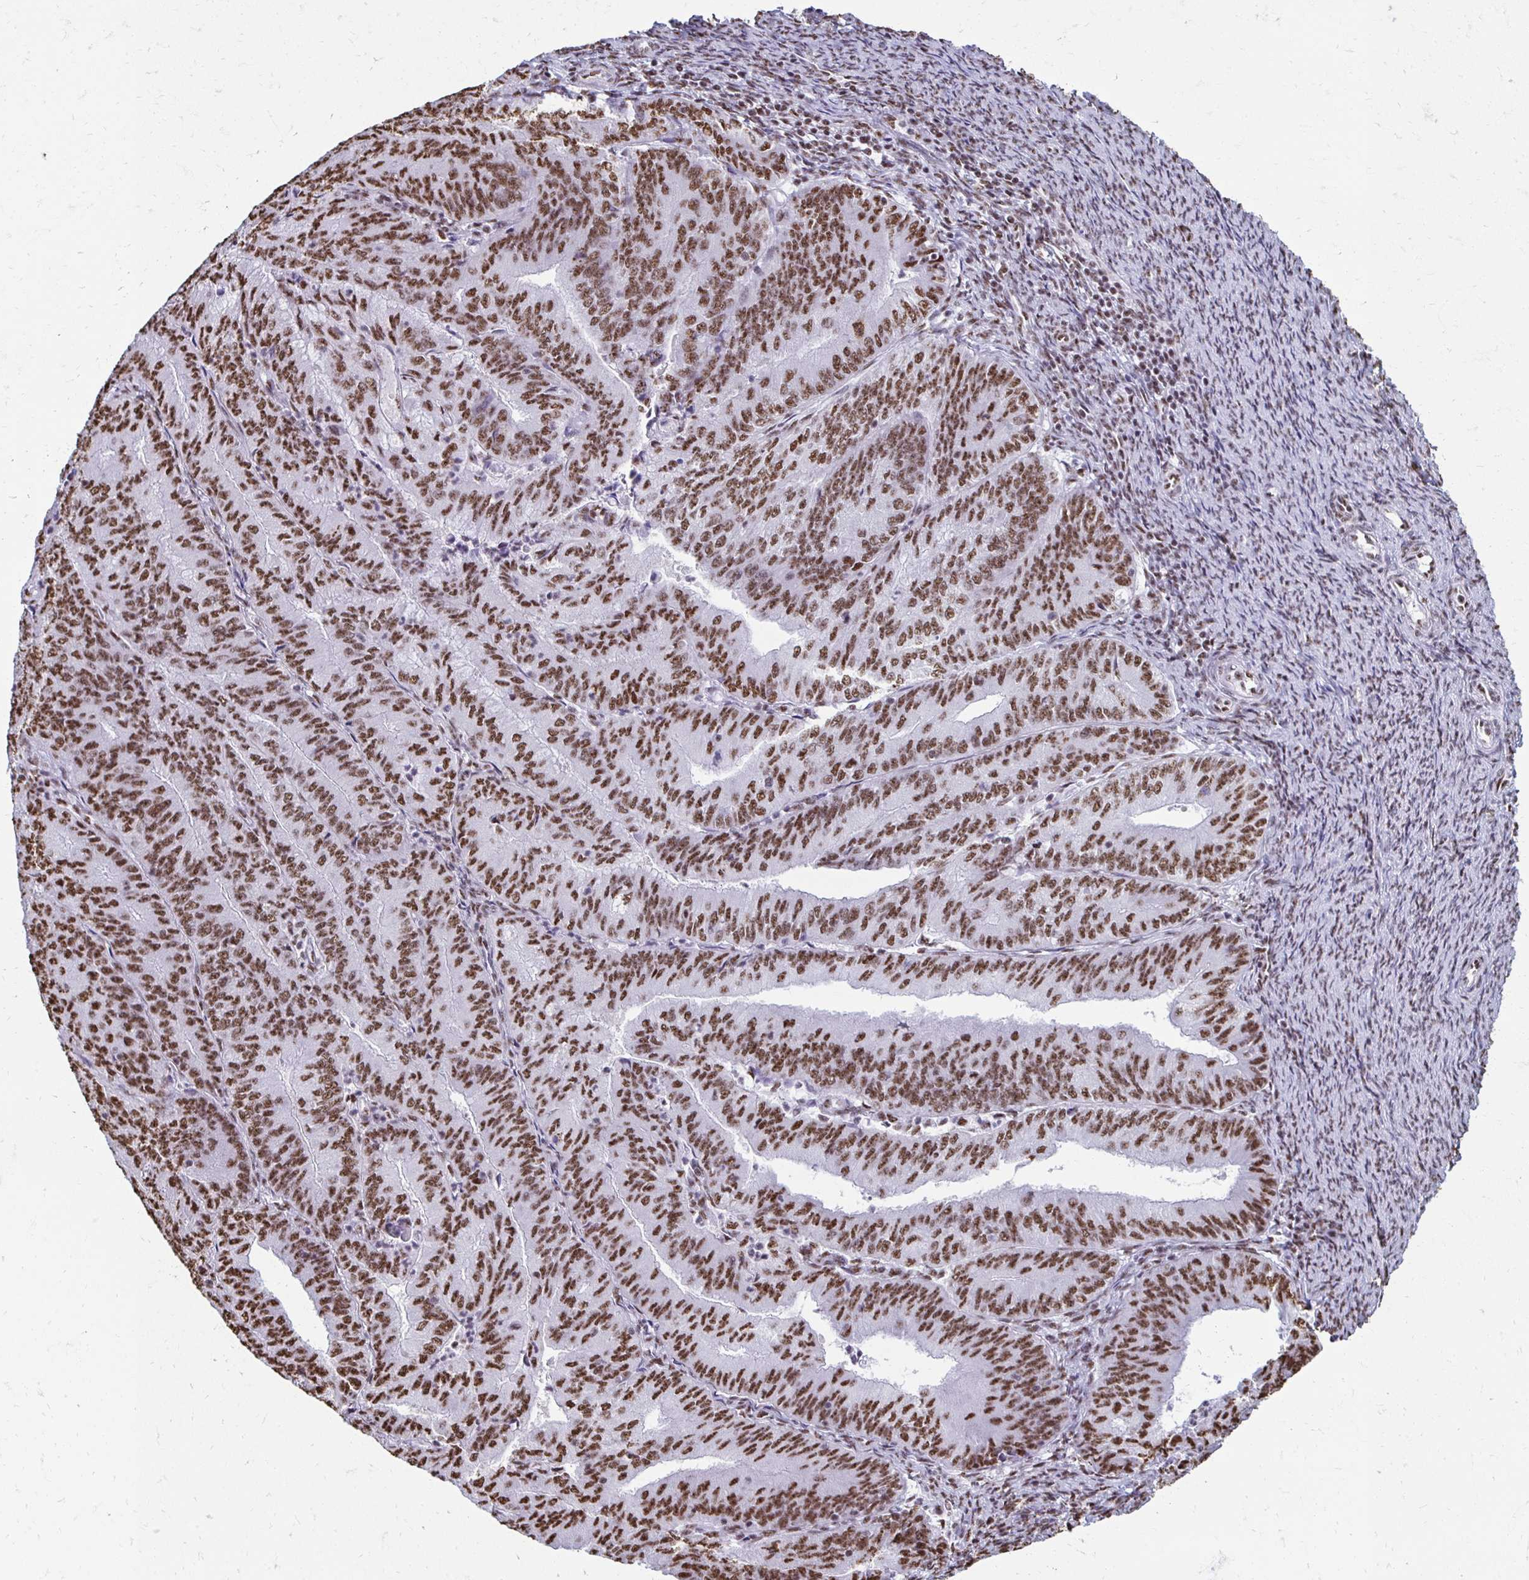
{"staining": {"intensity": "moderate", "quantity": ">75%", "location": "nuclear"}, "tissue": "endometrial cancer", "cell_type": "Tumor cells", "image_type": "cancer", "snomed": [{"axis": "morphology", "description": "Adenocarcinoma, NOS"}, {"axis": "topography", "description": "Endometrium"}], "caption": "High-magnification brightfield microscopy of endometrial cancer (adenocarcinoma) stained with DAB (3,3'-diaminobenzidine) (brown) and counterstained with hematoxylin (blue). tumor cells exhibit moderate nuclear expression is seen in about>75% of cells. The staining is performed using DAB brown chromogen to label protein expression. The nuclei are counter-stained blue using hematoxylin.", "gene": "NONO", "patient": {"sex": "female", "age": 57}}